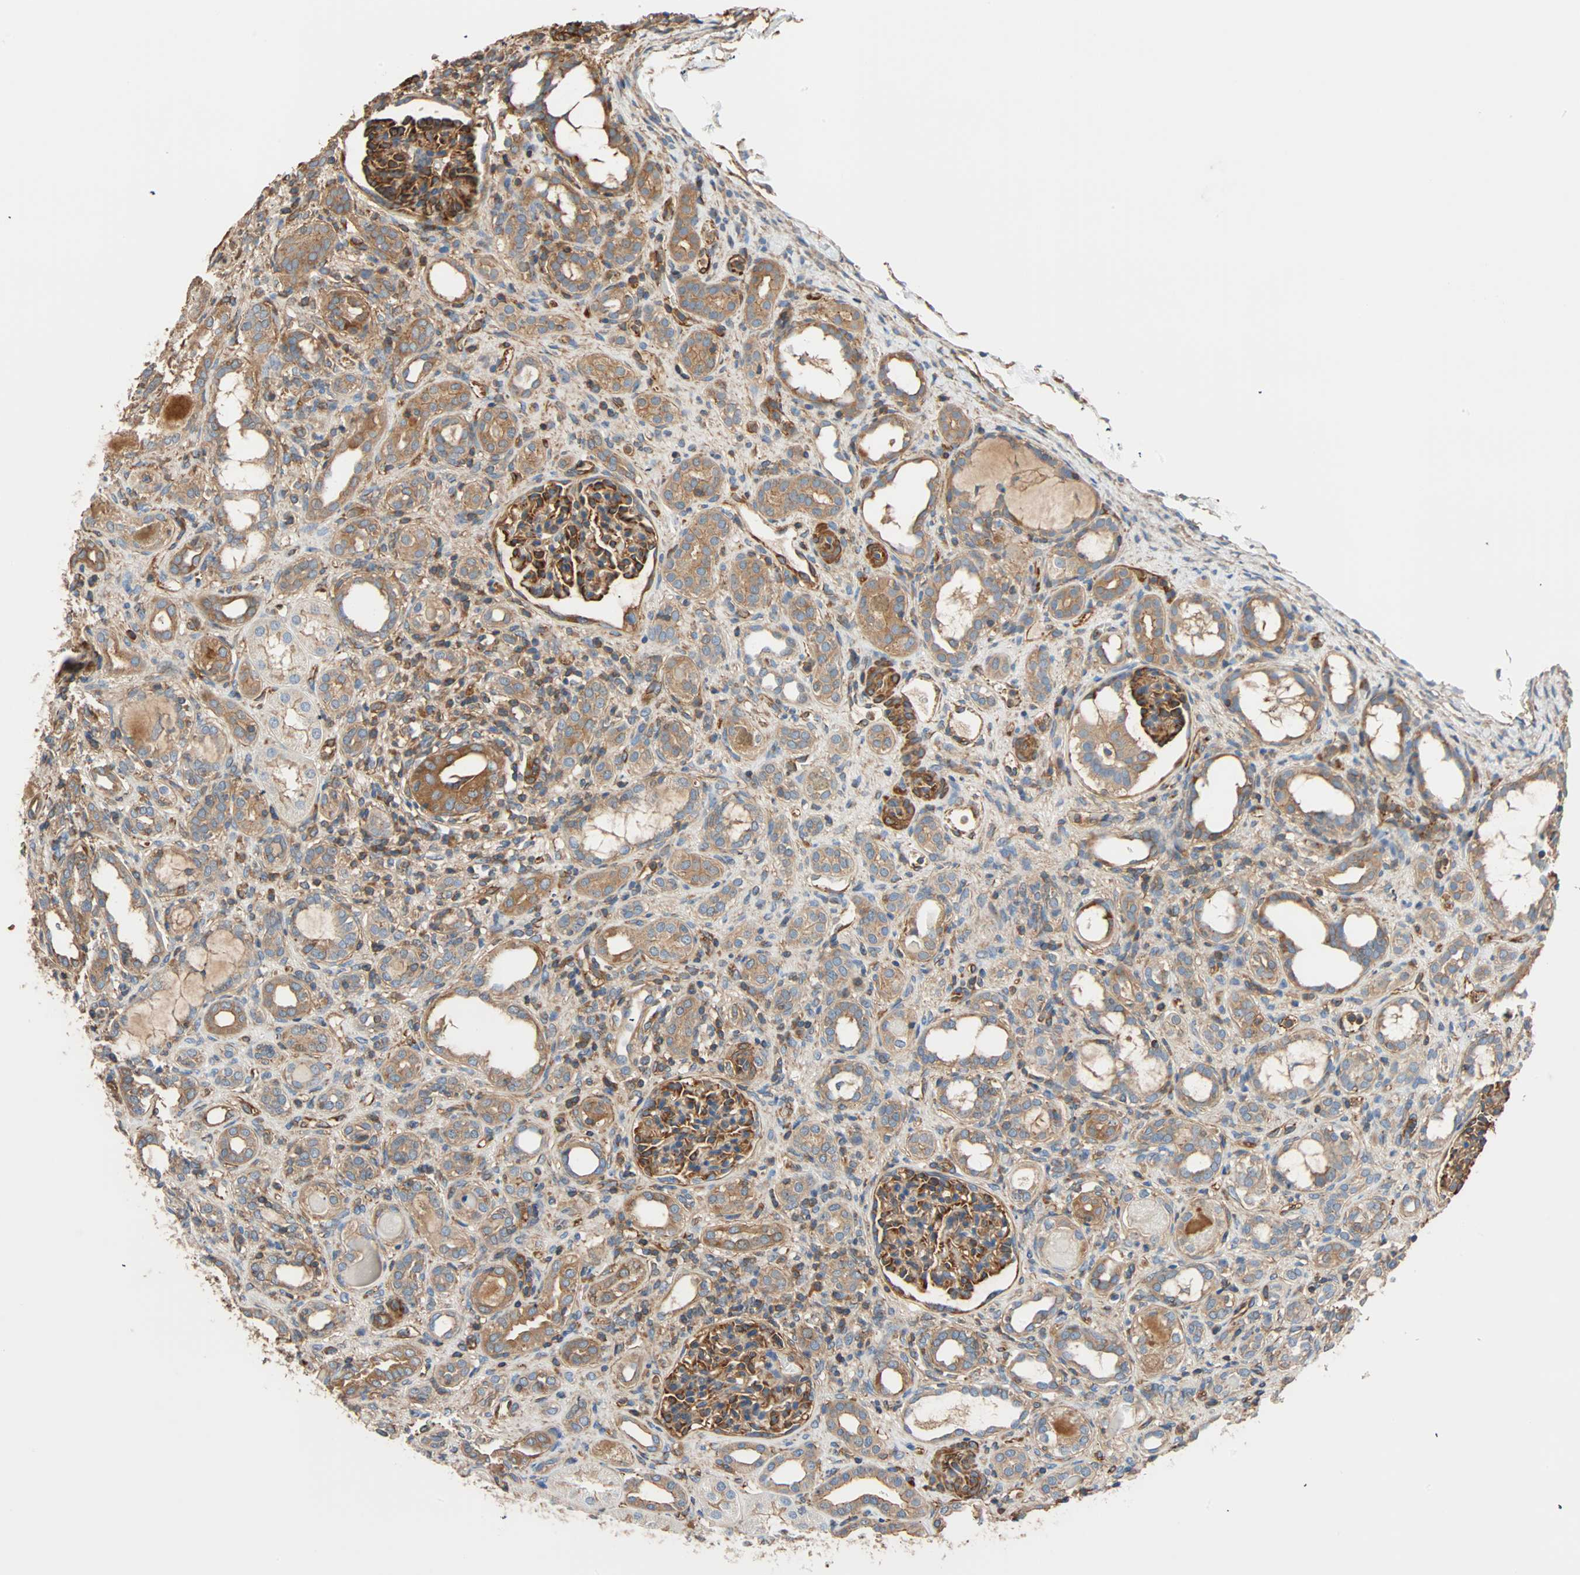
{"staining": {"intensity": "strong", "quantity": ">75%", "location": "cytoplasmic/membranous"}, "tissue": "kidney", "cell_type": "Cells in glomeruli", "image_type": "normal", "snomed": [{"axis": "morphology", "description": "Normal tissue, NOS"}, {"axis": "topography", "description": "Kidney"}], "caption": "Immunohistochemical staining of benign human kidney reveals strong cytoplasmic/membranous protein positivity in approximately >75% of cells in glomeruli. (DAB IHC, brown staining for protein, blue staining for nuclei).", "gene": "GALNT10", "patient": {"sex": "male", "age": 7}}